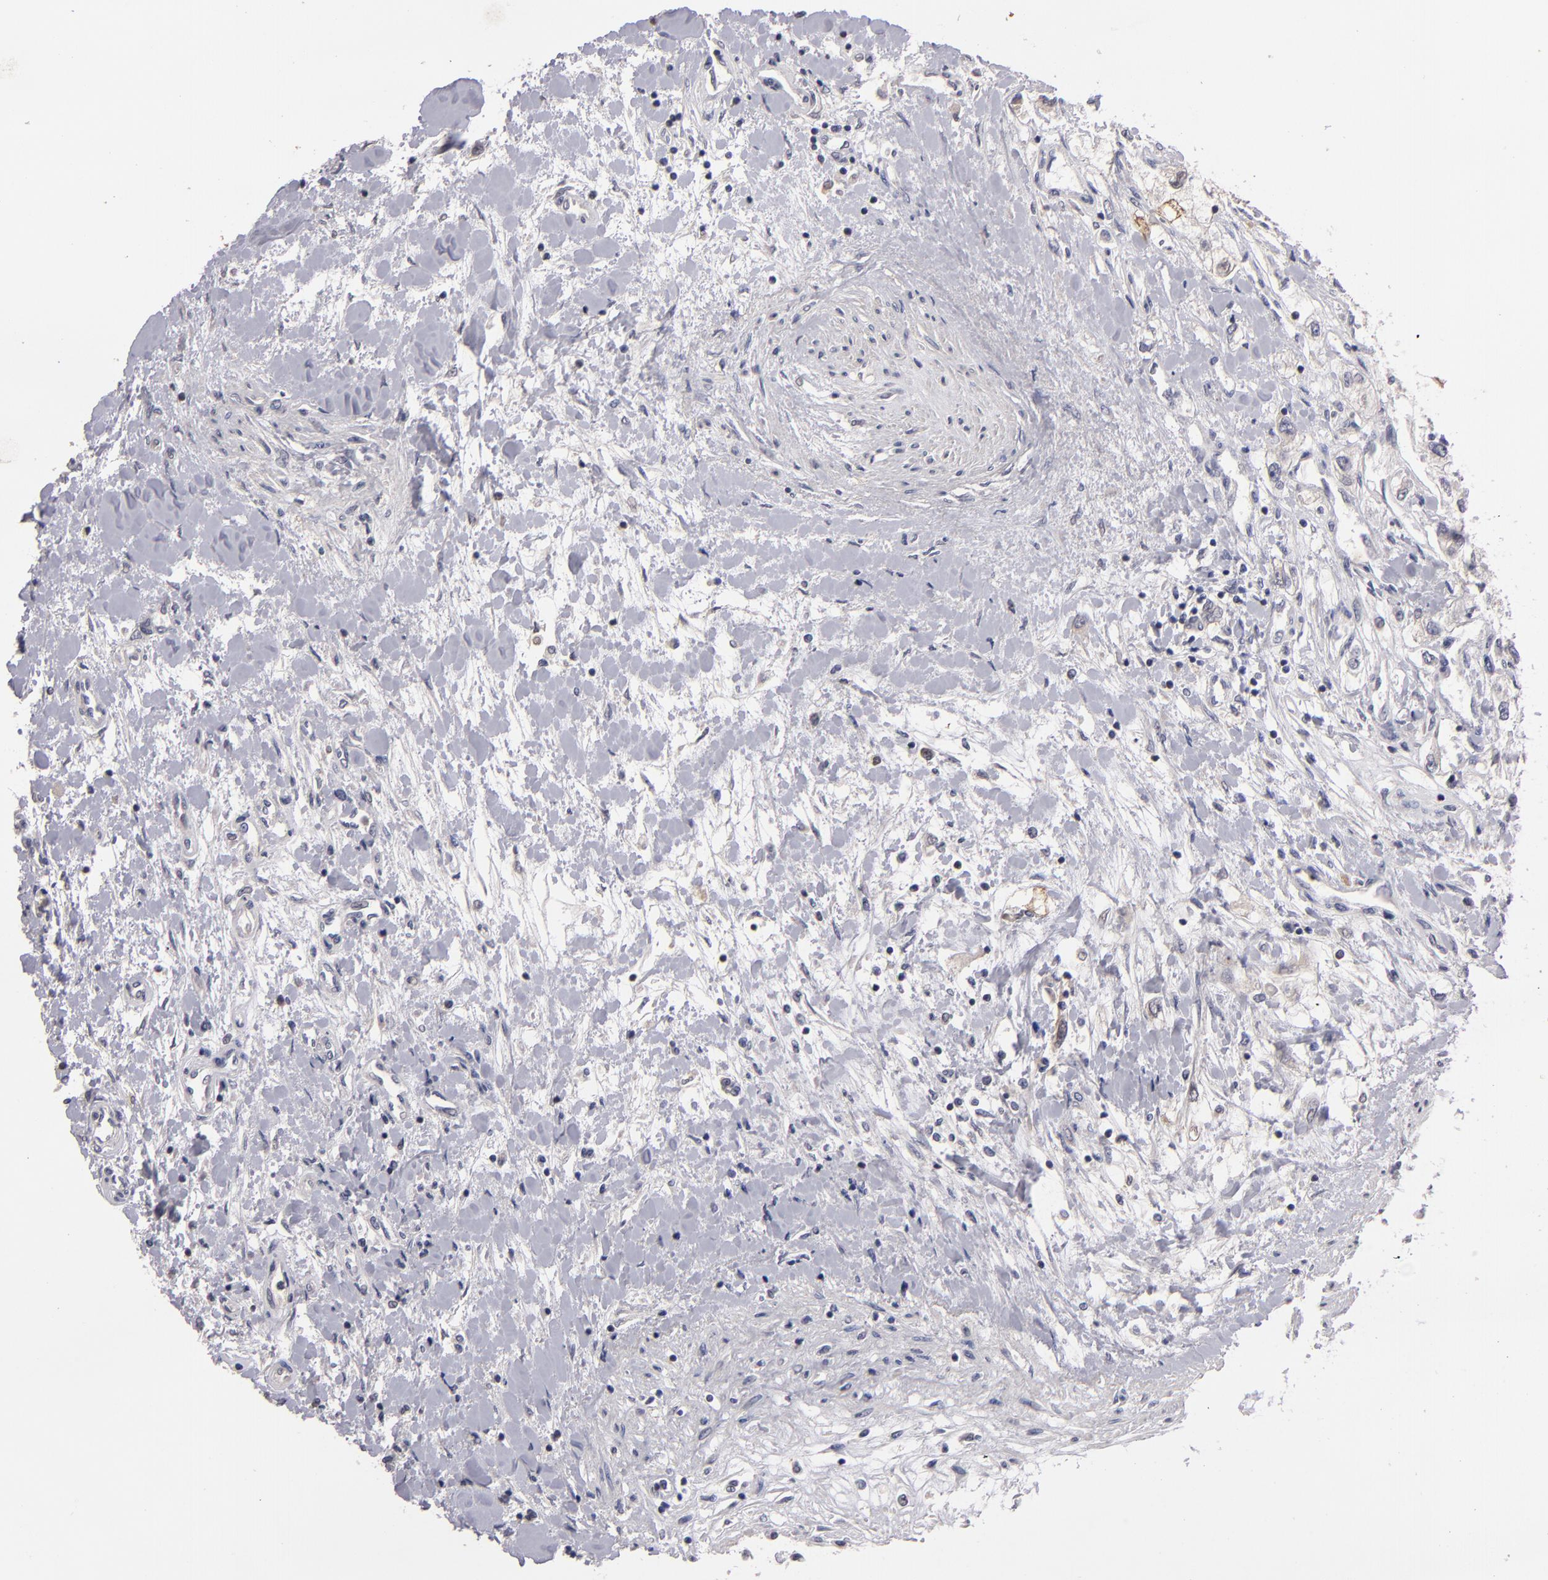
{"staining": {"intensity": "moderate", "quantity": "25%-75%", "location": "cytoplasmic/membranous,nuclear"}, "tissue": "renal cancer", "cell_type": "Tumor cells", "image_type": "cancer", "snomed": [{"axis": "morphology", "description": "Adenocarcinoma, NOS"}, {"axis": "topography", "description": "Kidney"}], "caption": "Approximately 25%-75% of tumor cells in adenocarcinoma (renal) show moderate cytoplasmic/membranous and nuclear protein staining as visualized by brown immunohistochemical staining.", "gene": "S100A1", "patient": {"sex": "male", "age": 57}}